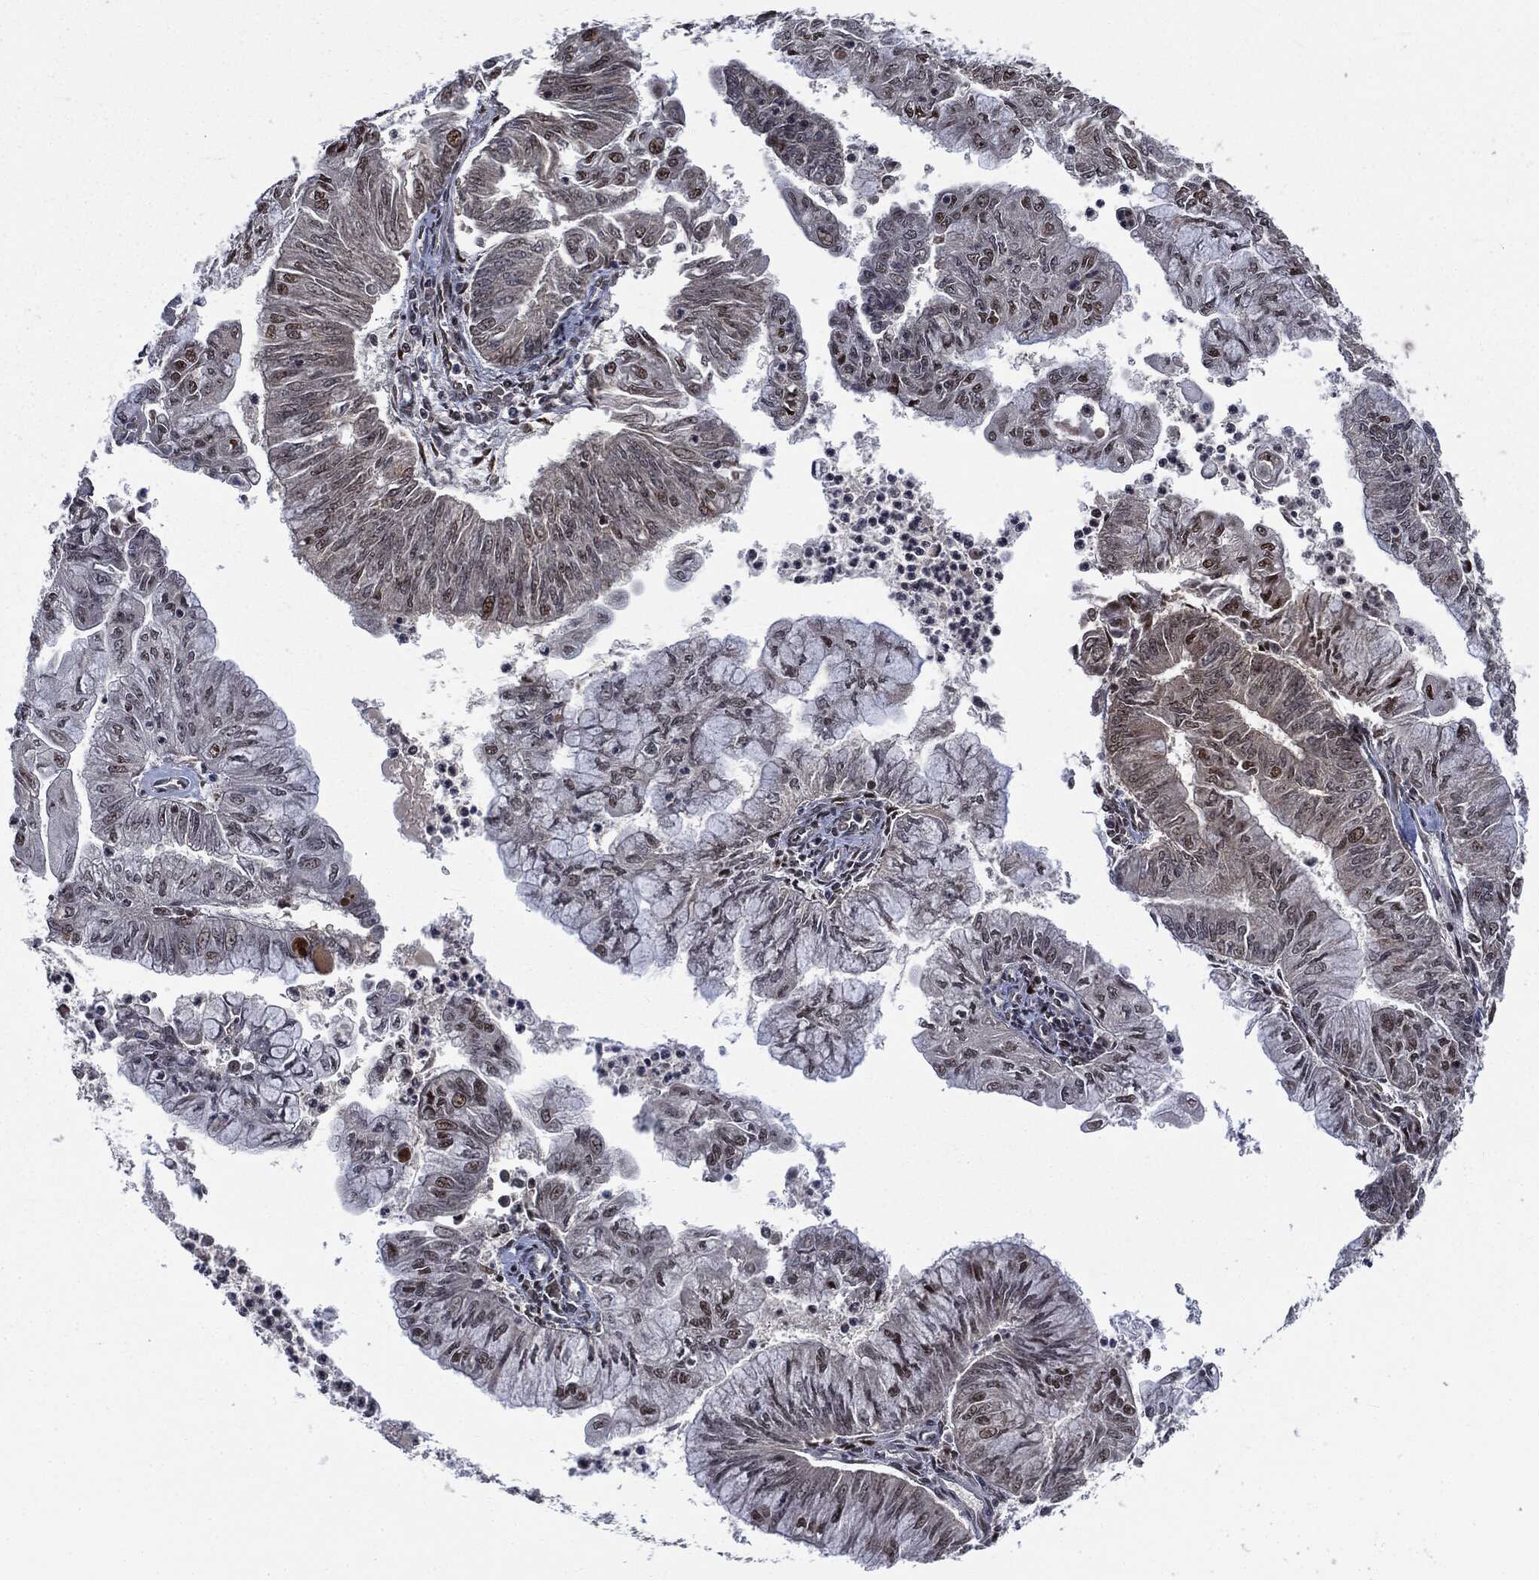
{"staining": {"intensity": "weak", "quantity": "<25%", "location": "nuclear"}, "tissue": "endometrial cancer", "cell_type": "Tumor cells", "image_type": "cancer", "snomed": [{"axis": "morphology", "description": "Adenocarcinoma, NOS"}, {"axis": "topography", "description": "Endometrium"}], "caption": "Immunohistochemistry photomicrograph of neoplastic tissue: endometrial adenocarcinoma stained with DAB shows no significant protein positivity in tumor cells.", "gene": "DPH2", "patient": {"sex": "female", "age": 59}}